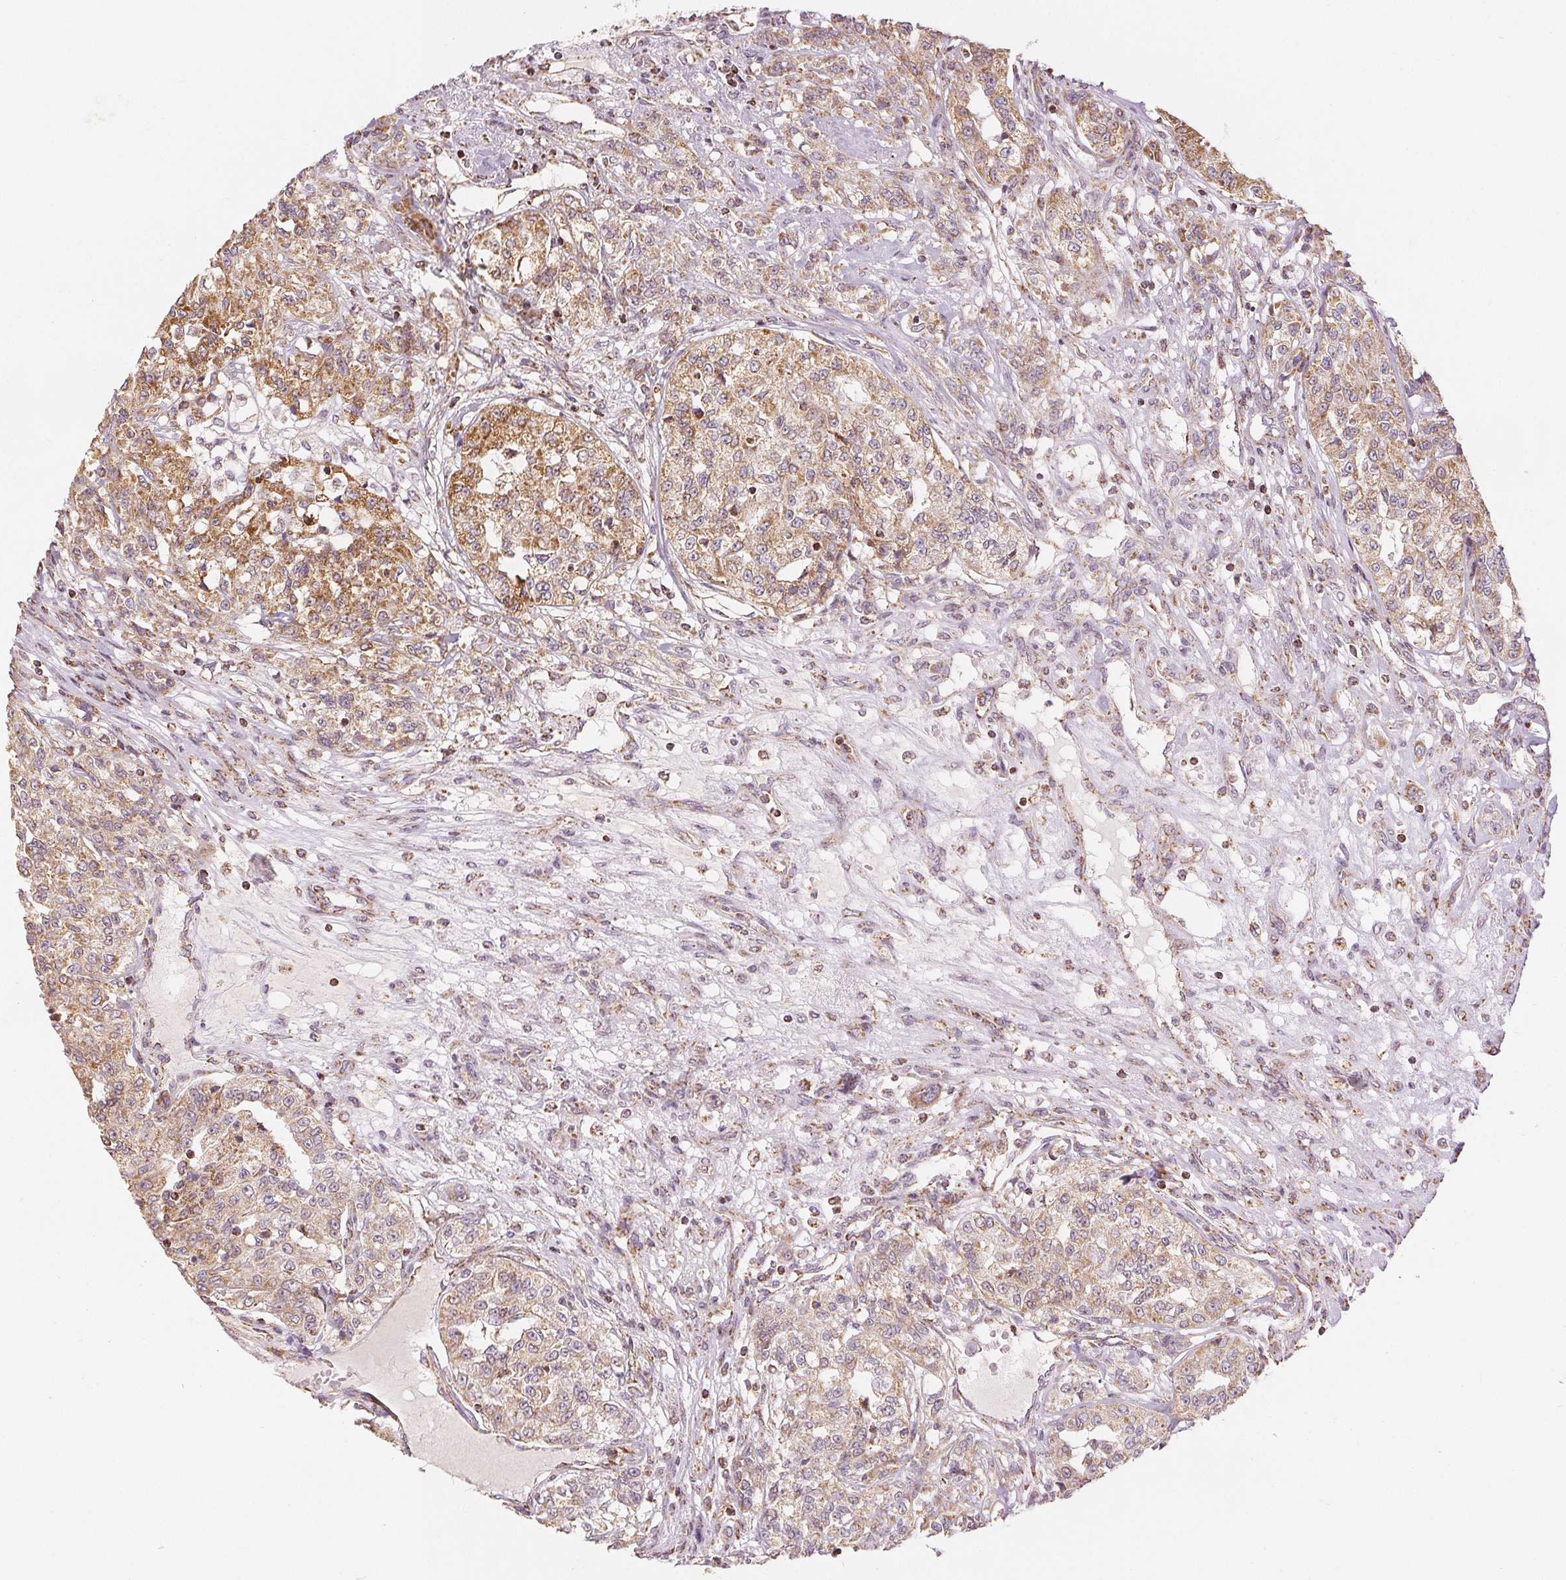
{"staining": {"intensity": "moderate", "quantity": "25%-75%", "location": "cytoplasmic/membranous"}, "tissue": "renal cancer", "cell_type": "Tumor cells", "image_type": "cancer", "snomed": [{"axis": "morphology", "description": "Adenocarcinoma, NOS"}, {"axis": "topography", "description": "Kidney"}], "caption": "Immunohistochemical staining of human renal cancer reveals moderate cytoplasmic/membranous protein positivity in approximately 25%-75% of tumor cells.", "gene": "SDHB", "patient": {"sex": "female", "age": 63}}